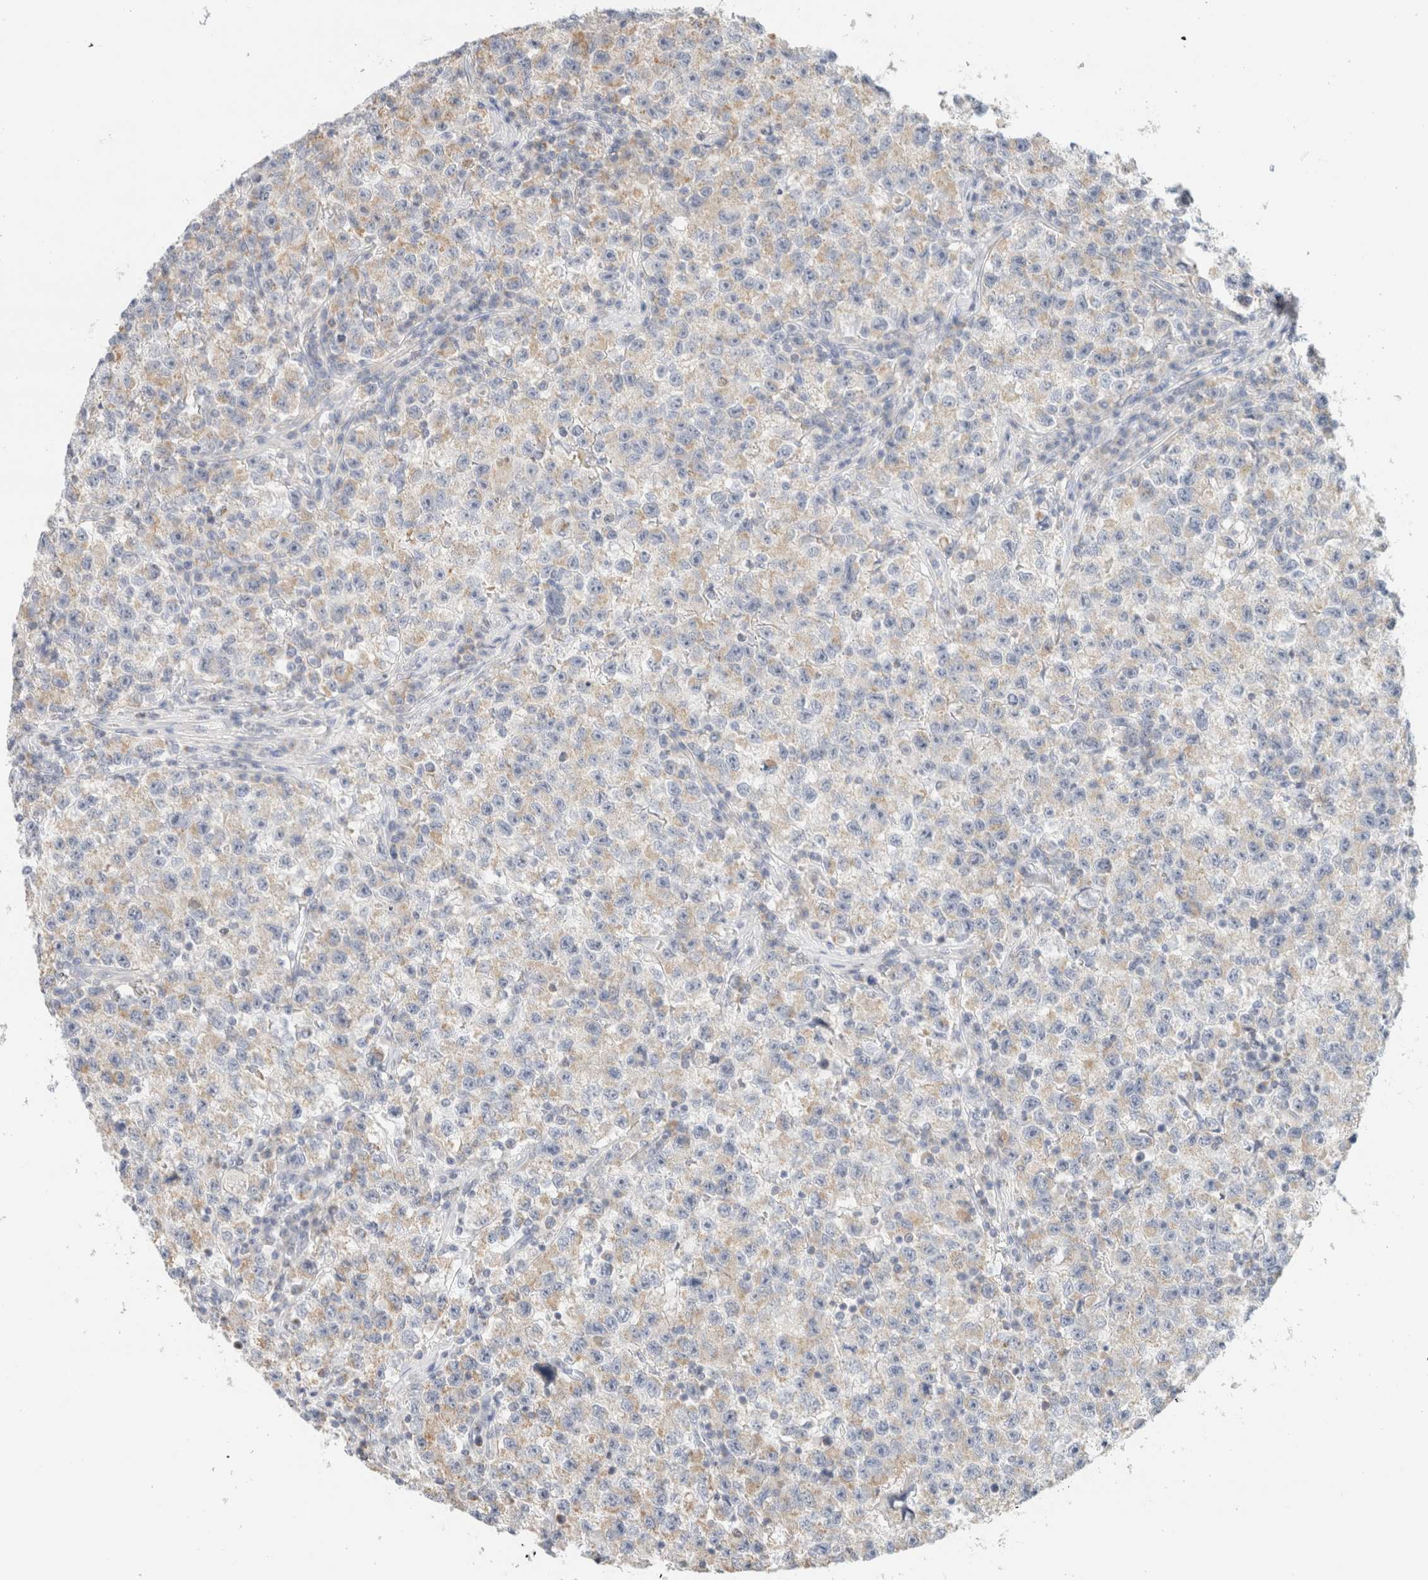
{"staining": {"intensity": "weak", "quantity": "25%-75%", "location": "cytoplasmic/membranous"}, "tissue": "testis cancer", "cell_type": "Tumor cells", "image_type": "cancer", "snomed": [{"axis": "morphology", "description": "Seminoma, NOS"}, {"axis": "topography", "description": "Testis"}], "caption": "Testis seminoma stained with DAB immunohistochemistry reveals low levels of weak cytoplasmic/membranous expression in about 25%-75% of tumor cells.", "gene": "HDHD3", "patient": {"sex": "male", "age": 22}}